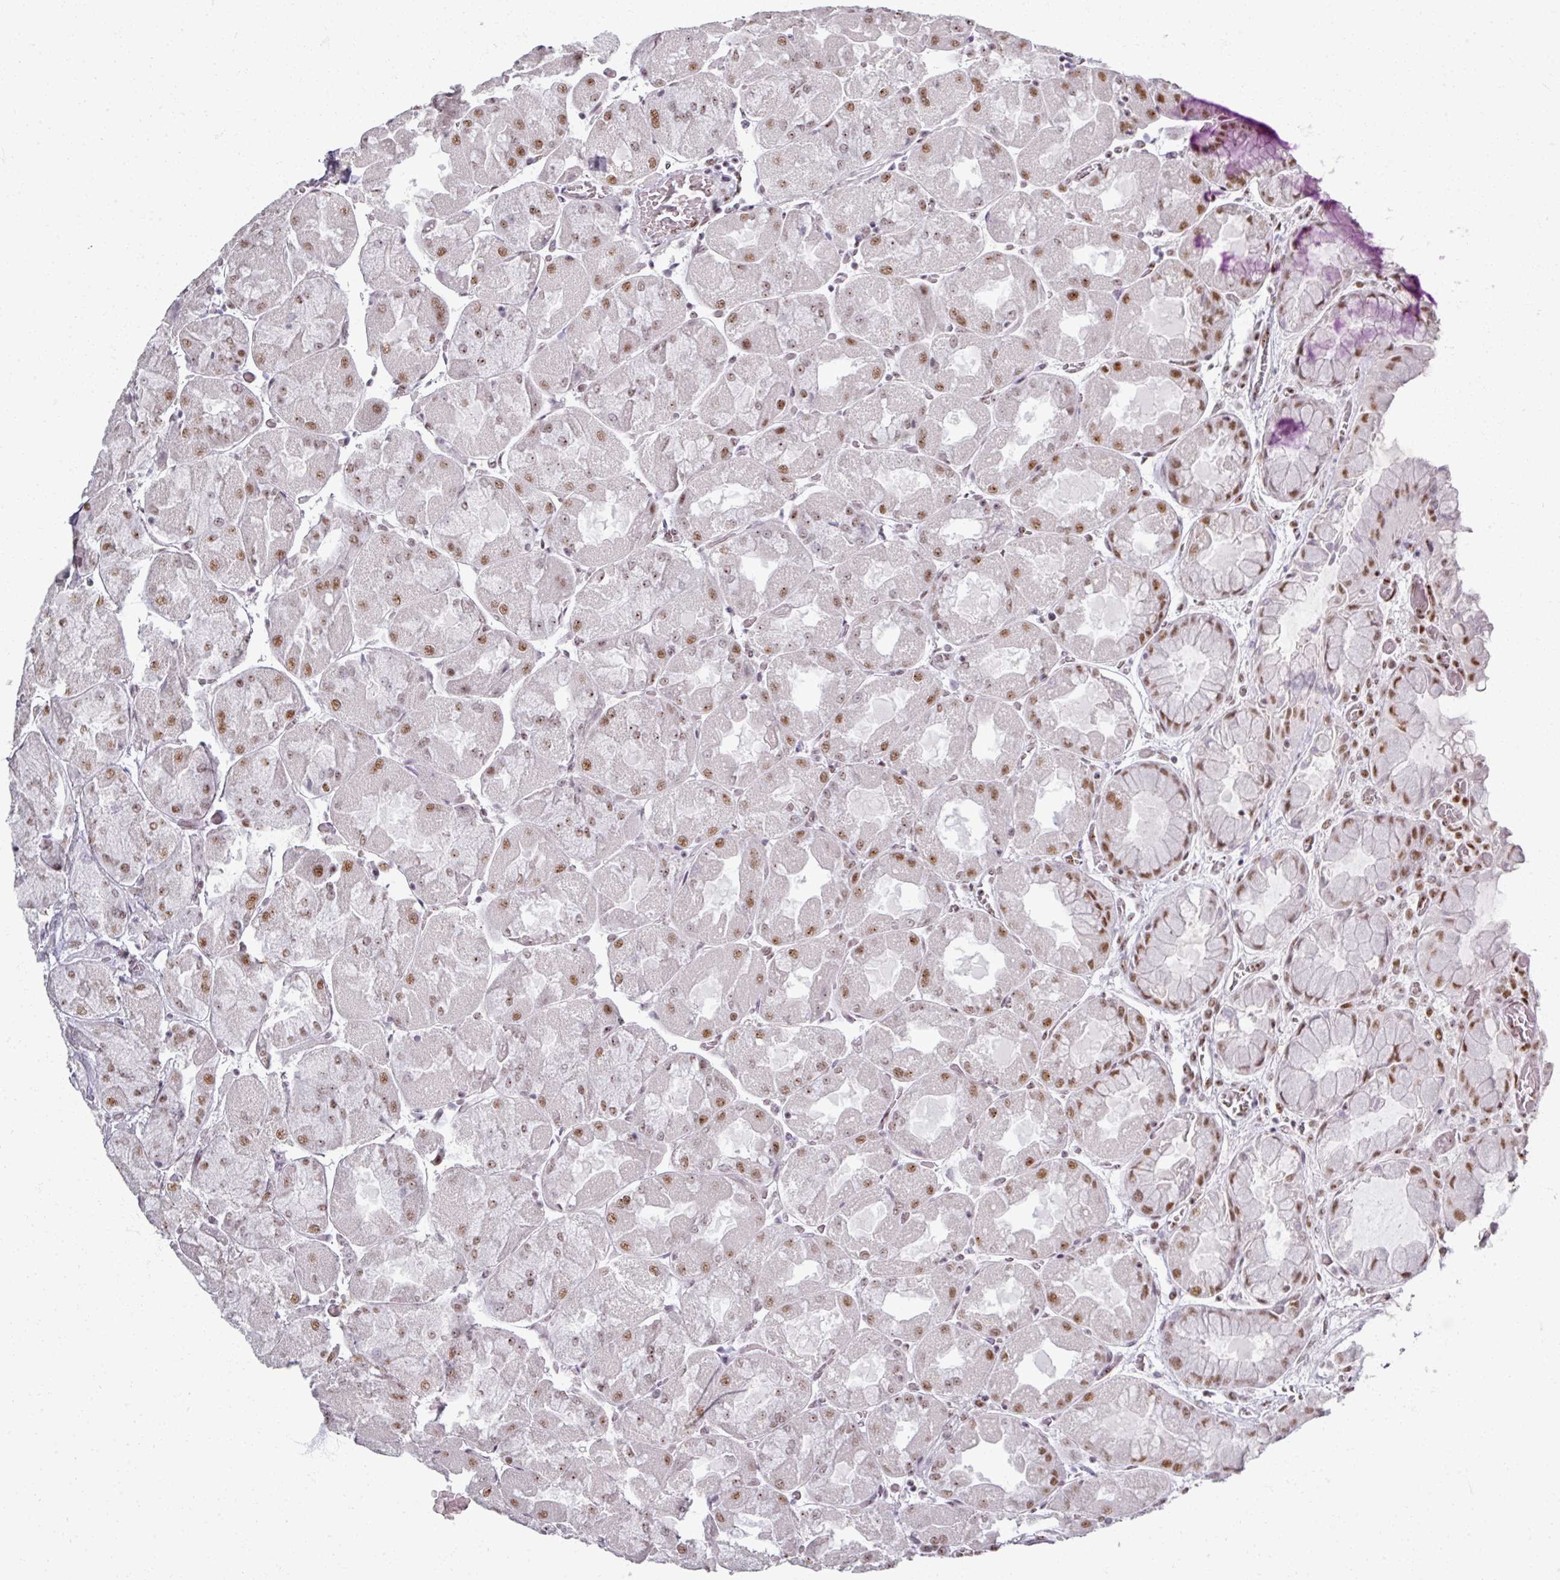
{"staining": {"intensity": "strong", "quantity": ">75%", "location": "nuclear"}, "tissue": "stomach", "cell_type": "Glandular cells", "image_type": "normal", "snomed": [{"axis": "morphology", "description": "Normal tissue, NOS"}, {"axis": "topography", "description": "Stomach"}], "caption": "Stomach stained with DAB IHC exhibits high levels of strong nuclear positivity in approximately >75% of glandular cells.", "gene": "ADAR", "patient": {"sex": "female", "age": 61}}